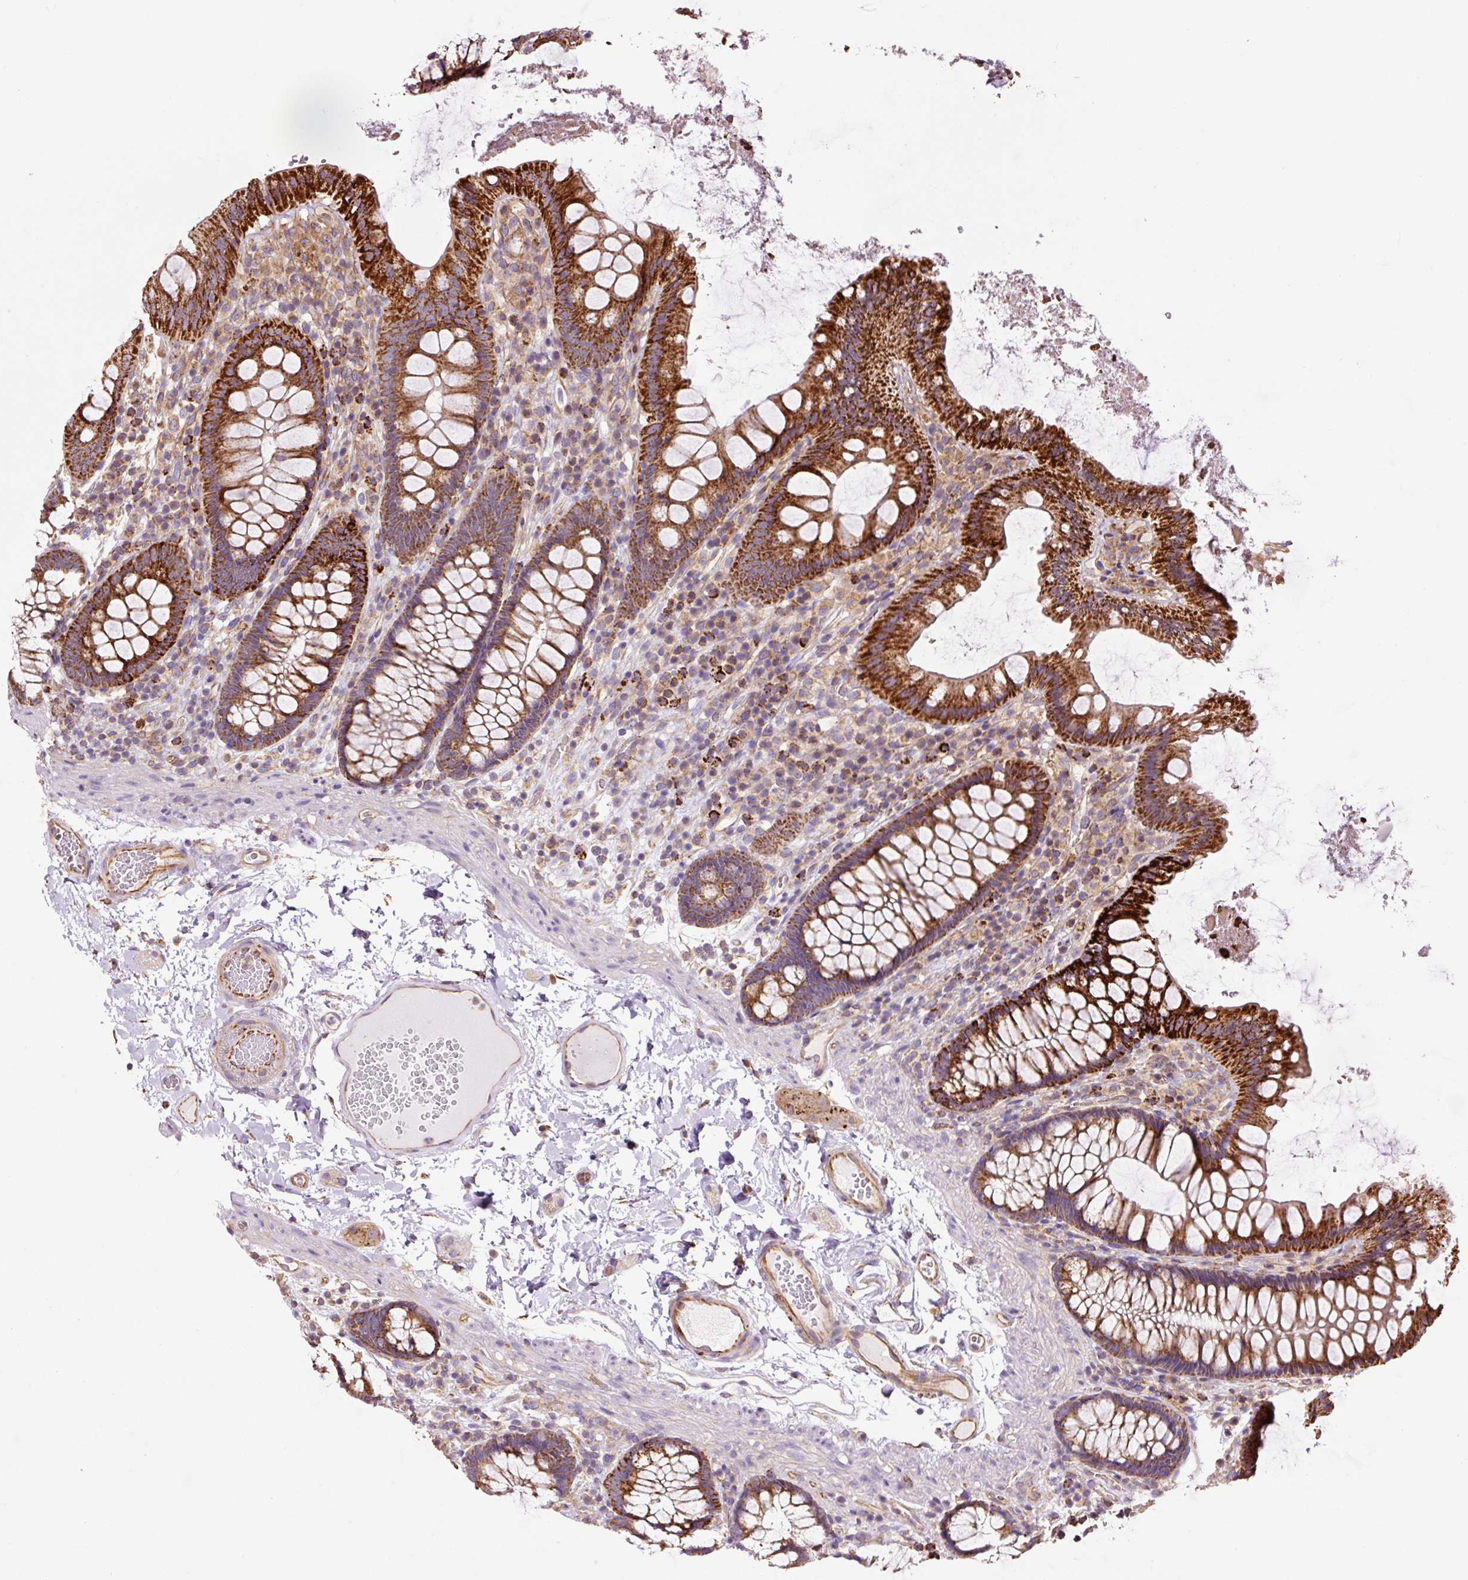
{"staining": {"intensity": "moderate", "quantity": "25%-75%", "location": "cytoplasmic/membranous"}, "tissue": "colon", "cell_type": "Endothelial cells", "image_type": "normal", "snomed": [{"axis": "morphology", "description": "Normal tissue, NOS"}, {"axis": "topography", "description": "Colon"}], "caption": "Brown immunohistochemical staining in unremarkable human colon exhibits moderate cytoplasmic/membranous staining in about 25%-75% of endothelial cells.", "gene": "PCK2", "patient": {"sex": "male", "age": 84}}